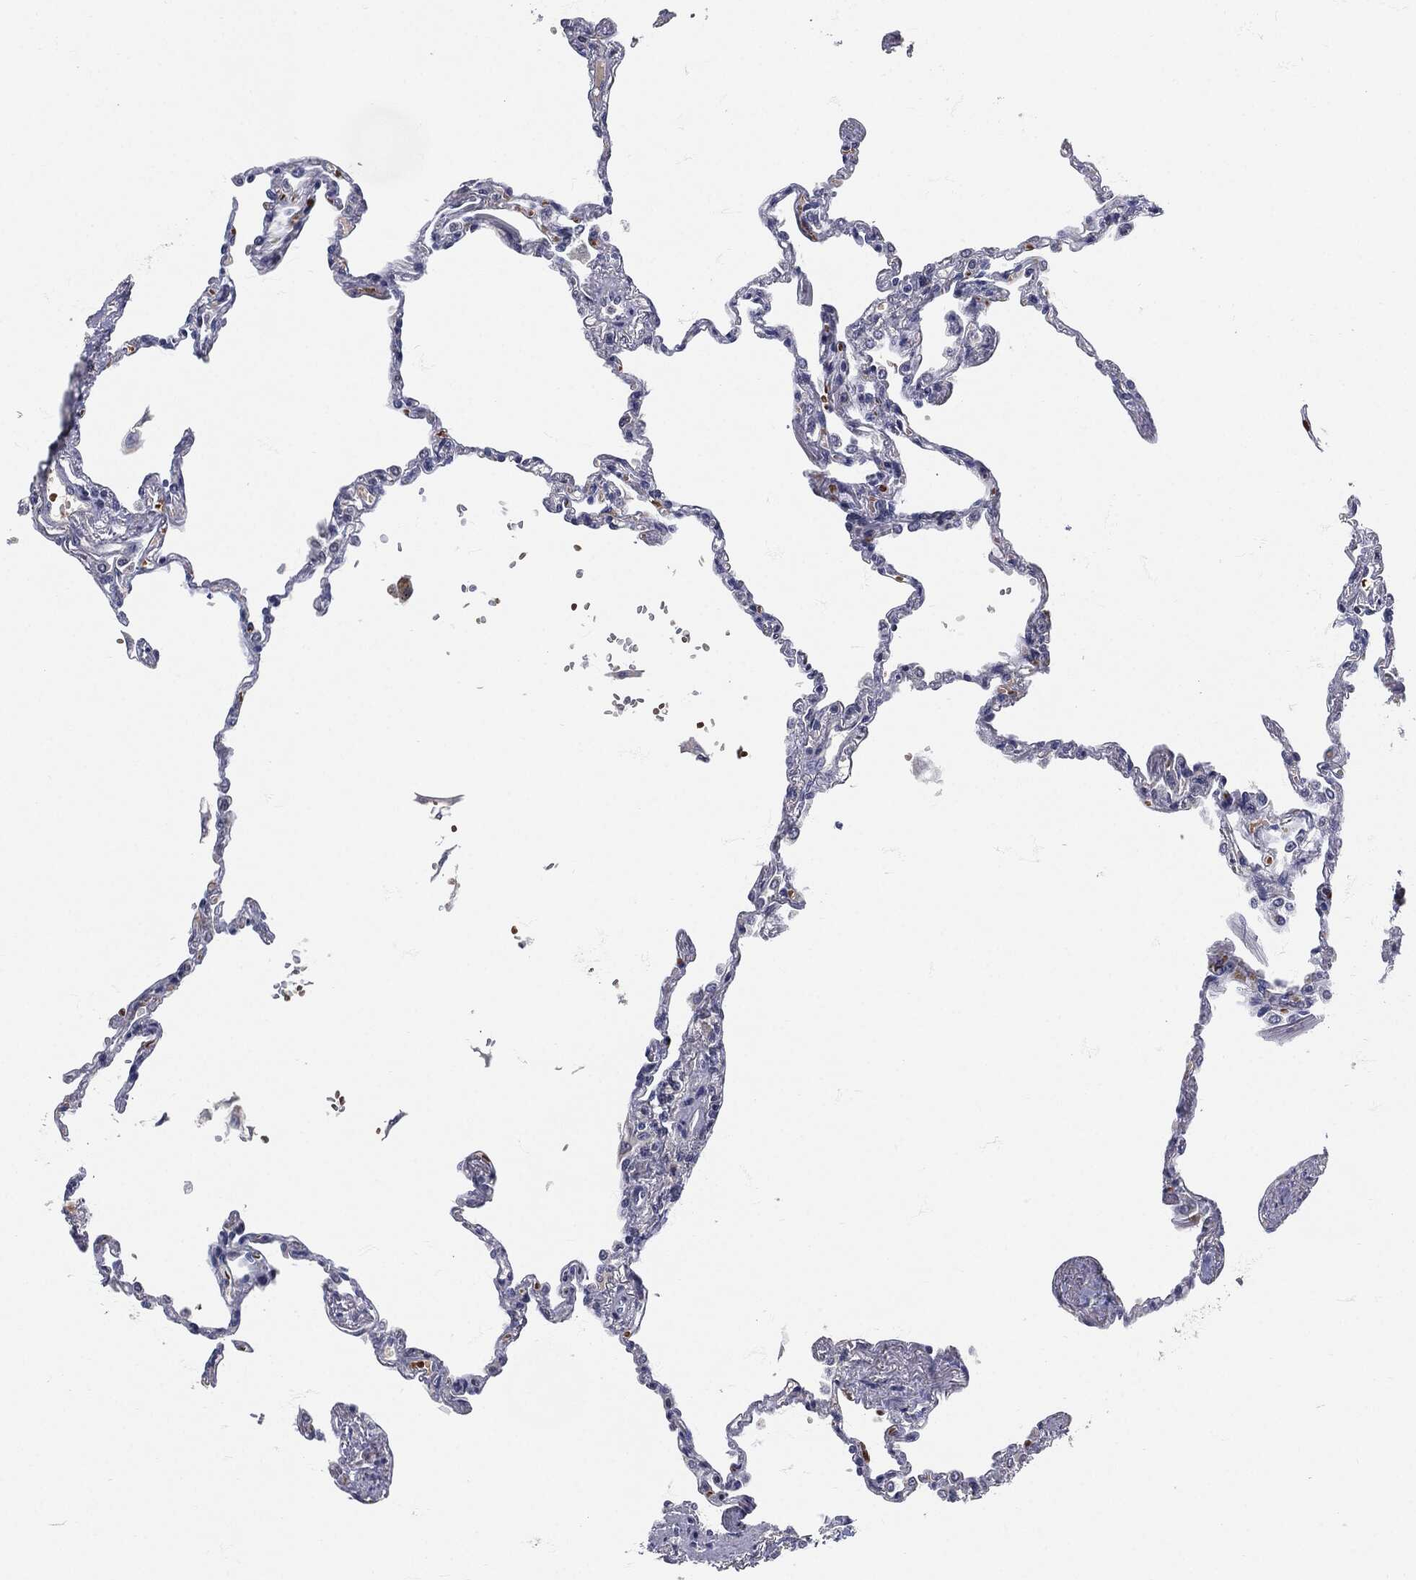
{"staining": {"intensity": "negative", "quantity": "none", "location": "none"}, "tissue": "lung", "cell_type": "Alveolar cells", "image_type": "normal", "snomed": [{"axis": "morphology", "description": "Normal tissue, NOS"}, {"axis": "topography", "description": "Lung"}], "caption": "A high-resolution image shows immunohistochemistry (IHC) staining of unremarkable lung, which exhibits no significant staining in alveolar cells. (Stains: DAB immunohistochemistry (IHC) with hematoxylin counter stain, Microscopy: brightfield microscopy at high magnification).", "gene": "SIGLEC9", "patient": {"sex": "male", "age": 78}}